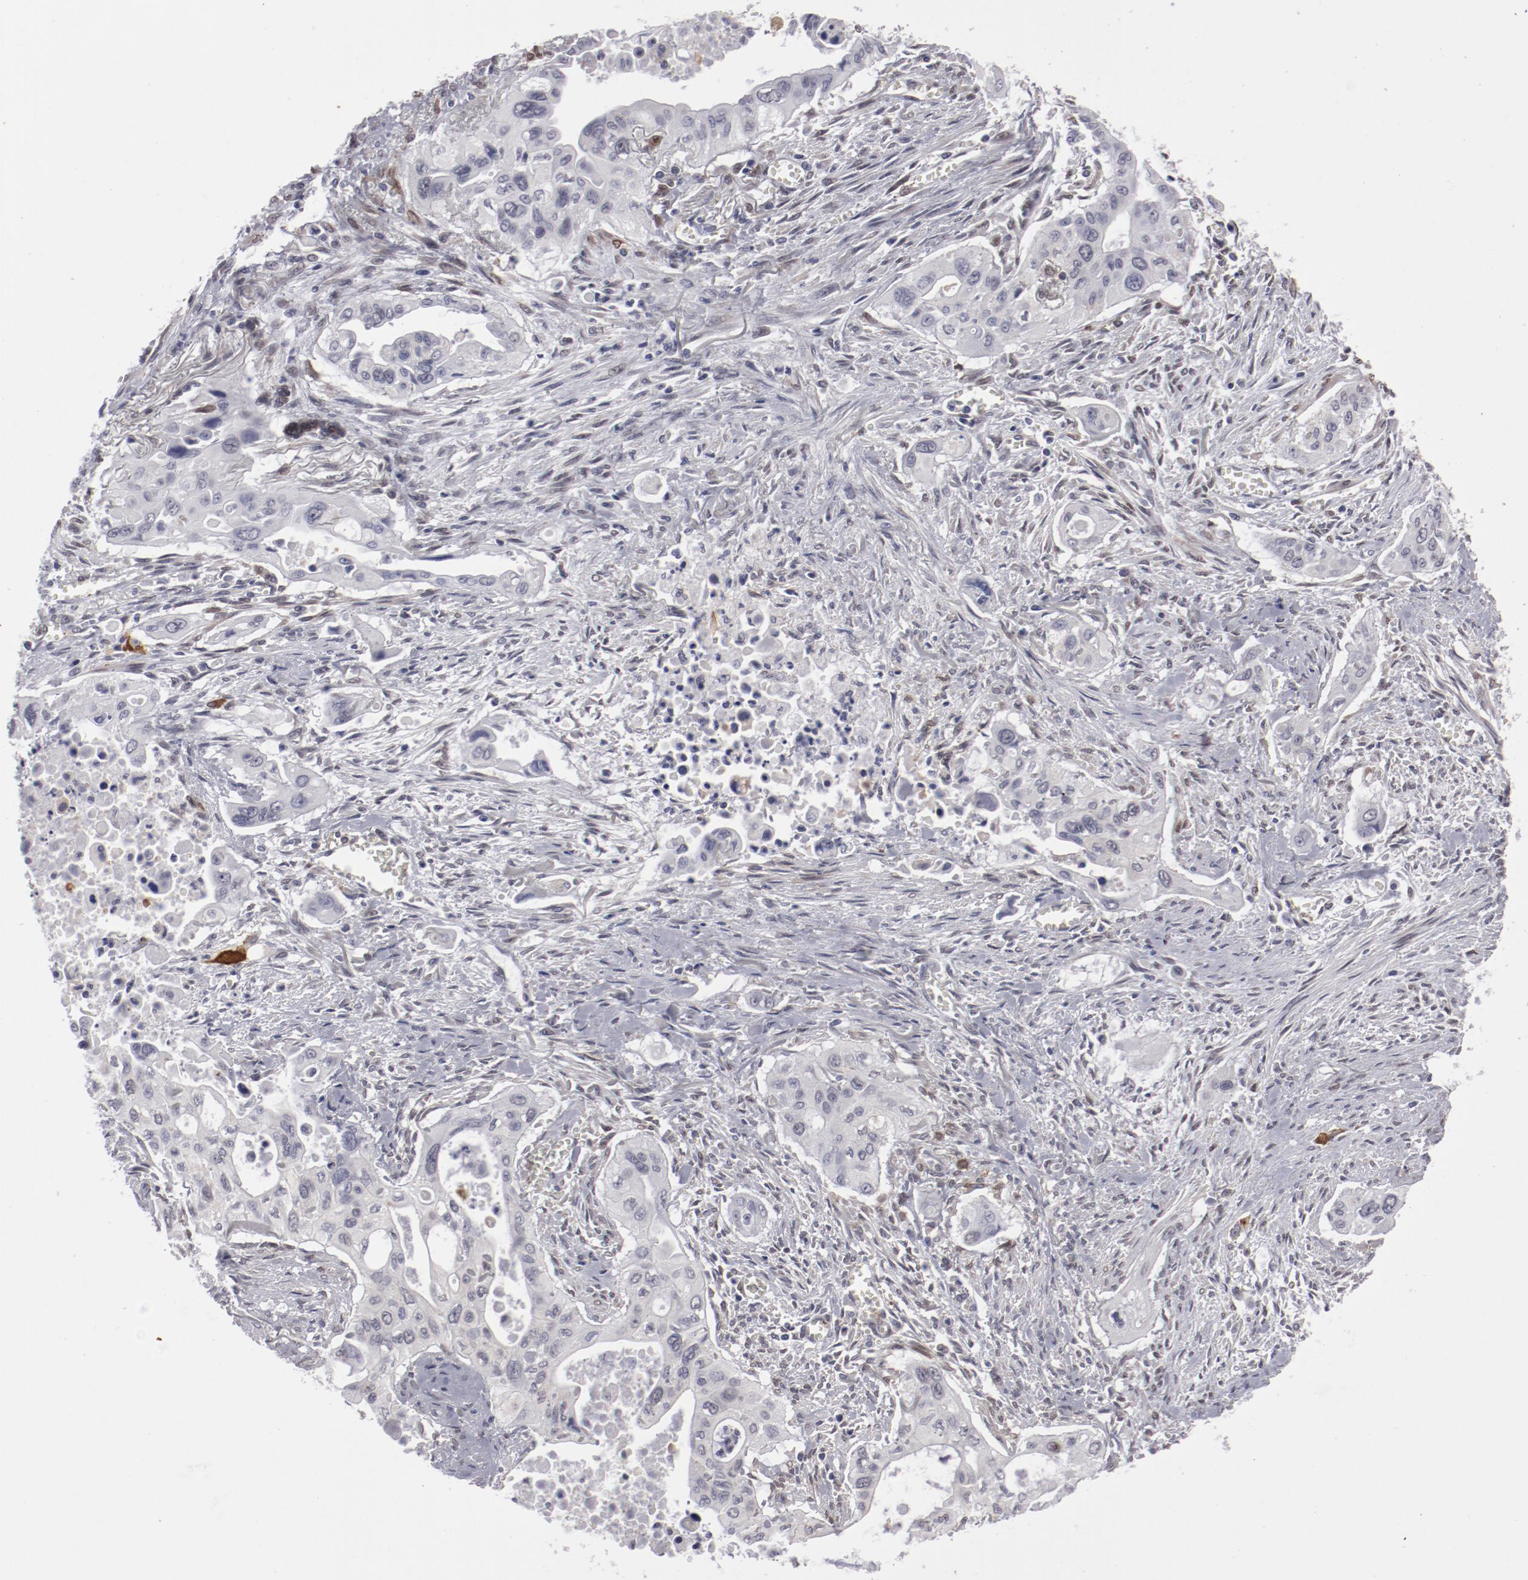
{"staining": {"intensity": "negative", "quantity": "none", "location": "none"}, "tissue": "pancreatic cancer", "cell_type": "Tumor cells", "image_type": "cancer", "snomed": [{"axis": "morphology", "description": "Adenocarcinoma, NOS"}, {"axis": "topography", "description": "Pancreas"}], "caption": "Human pancreatic cancer stained for a protein using IHC shows no positivity in tumor cells.", "gene": "LEF1", "patient": {"sex": "male", "age": 77}}